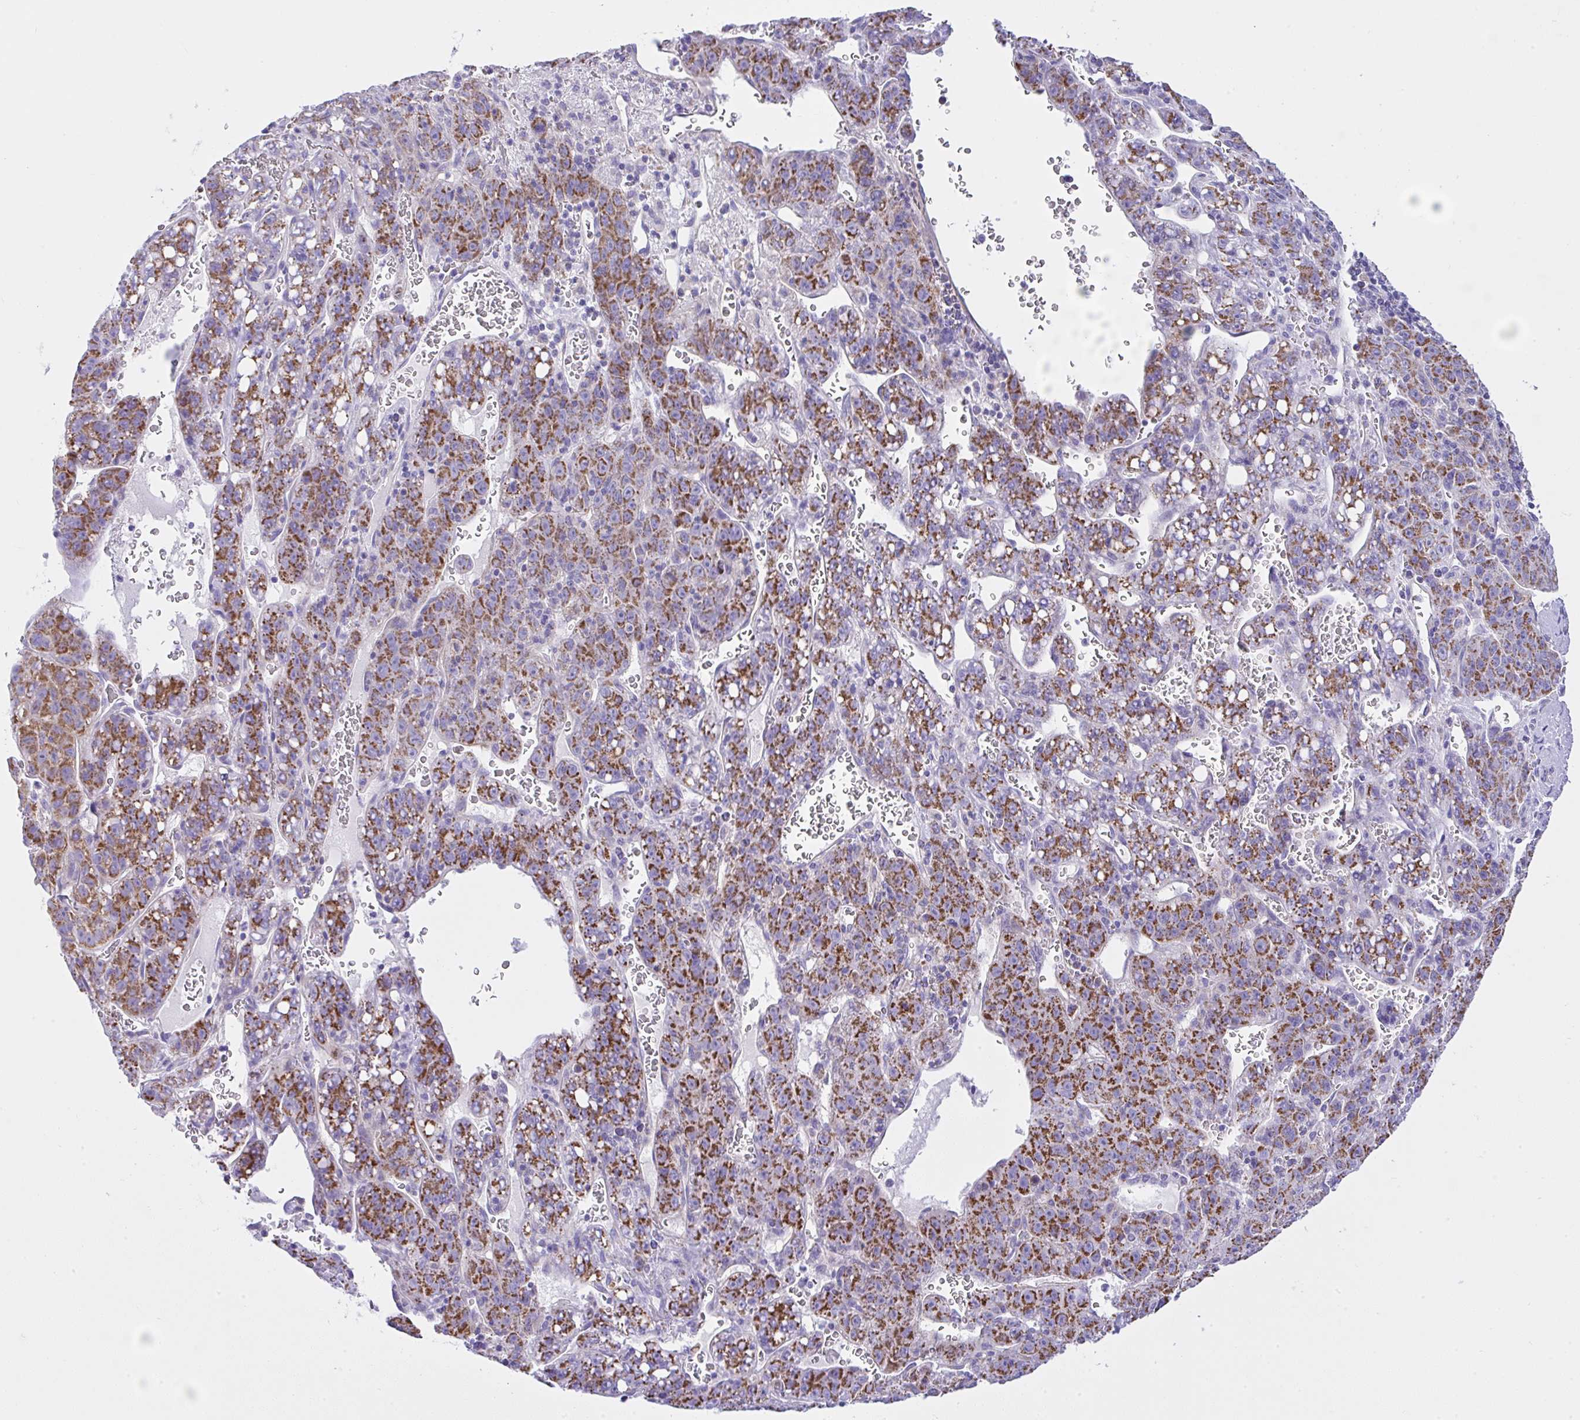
{"staining": {"intensity": "moderate", "quantity": ">75%", "location": "cytoplasmic/membranous"}, "tissue": "liver cancer", "cell_type": "Tumor cells", "image_type": "cancer", "snomed": [{"axis": "morphology", "description": "Carcinoma, Hepatocellular, NOS"}, {"axis": "topography", "description": "Liver"}], "caption": "Protein expression analysis of human liver hepatocellular carcinoma reveals moderate cytoplasmic/membranous positivity in about >75% of tumor cells.", "gene": "SLC13A1", "patient": {"sex": "female", "age": 53}}